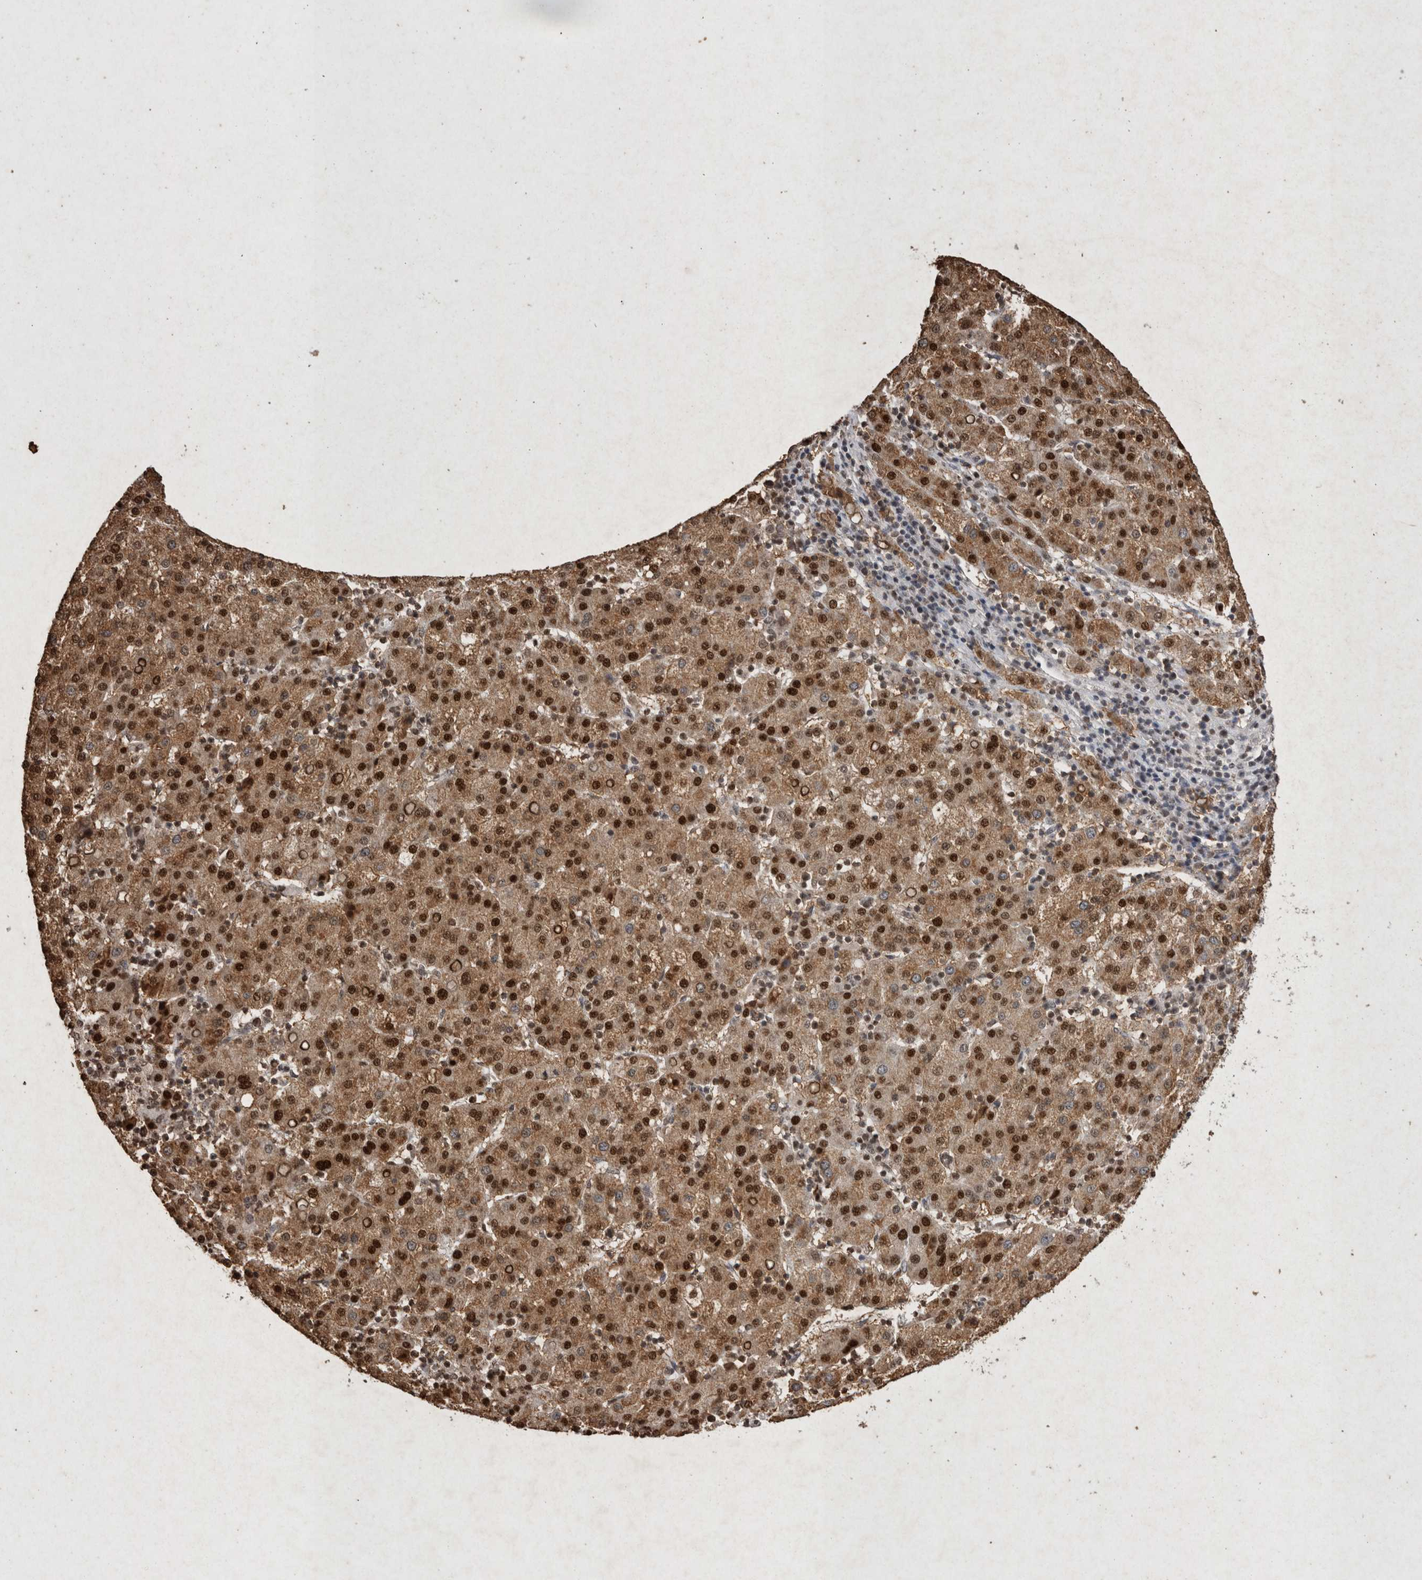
{"staining": {"intensity": "strong", "quantity": ">75%", "location": "cytoplasmic/membranous,nuclear"}, "tissue": "liver cancer", "cell_type": "Tumor cells", "image_type": "cancer", "snomed": [{"axis": "morphology", "description": "Carcinoma, Hepatocellular, NOS"}, {"axis": "topography", "description": "Liver"}], "caption": "This image shows immunohistochemistry (IHC) staining of human liver hepatocellular carcinoma, with high strong cytoplasmic/membranous and nuclear expression in about >75% of tumor cells.", "gene": "STK11", "patient": {"sex": "female", "age": 58}}